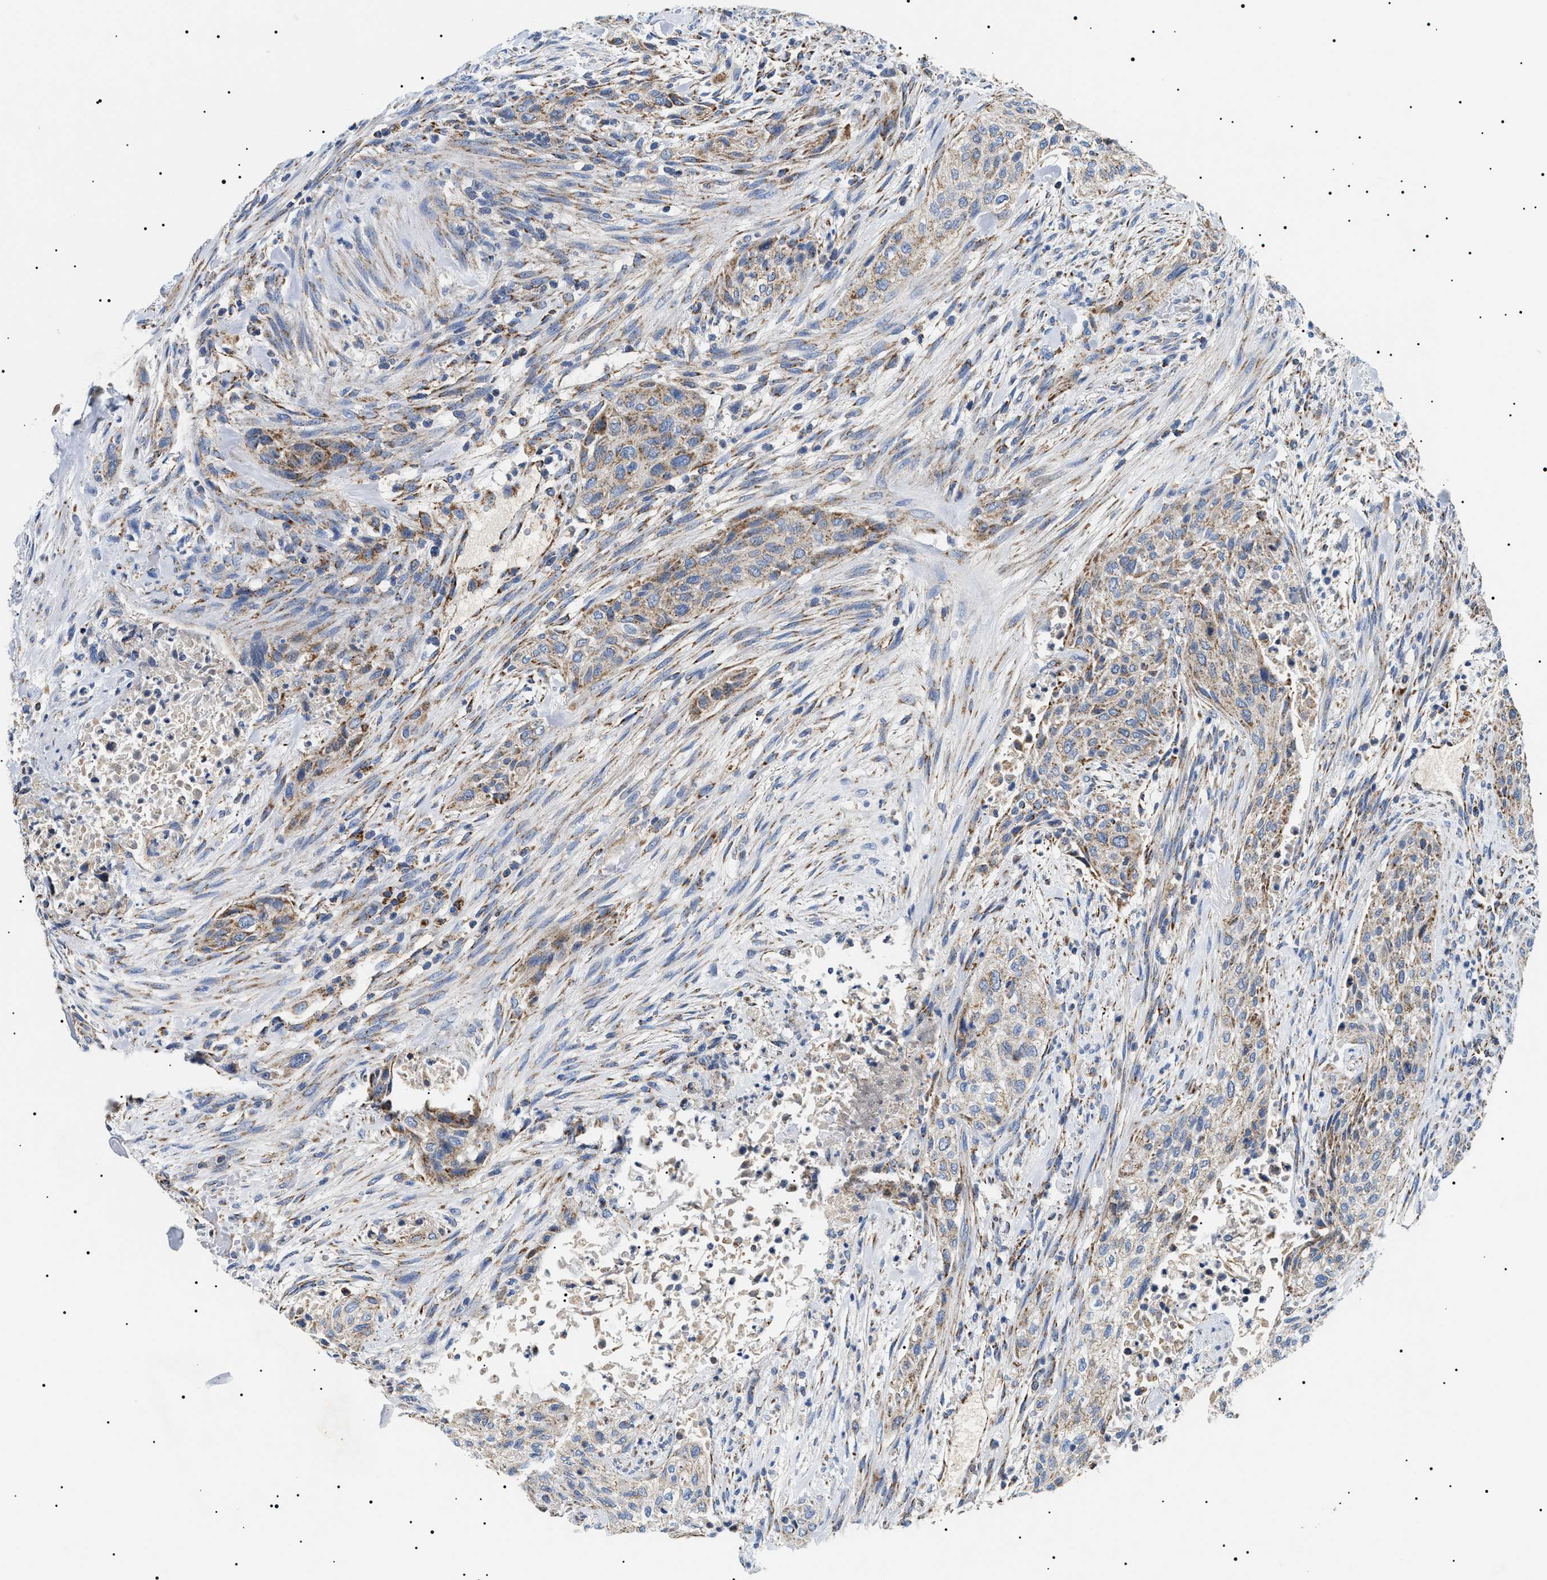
{"staining": {"intensity": "weak", "quantity": ">75%", "location": "cytoplasmic/membranous"}, "tissue": "urothelial cancer", "cell_type": "Tumor cells", "image_type": "cancer", "snomed": [{"axis": "morphology", "description": "Urothelial carcinoma, Low grade"}, {"axis": "morphology", "description": "Urothelial carcinoma, High grade"}, {"axis": "topography", "description": "Urinary bladder"}], "caption": "Immunohistochemistry (IHC) micrograph of neoplastic tissue: human urothelial carcinoma (high-grade) stained using immunohistochemistry (IHC) exhibits low levels of weak protein expression localized specifically in the cytoplasmic/membranous of tumor cells, appearing as a cytoplasmic/membranous brown color.", "gene": "OXSM", "patient": {"sex": "male", "age": 35}}